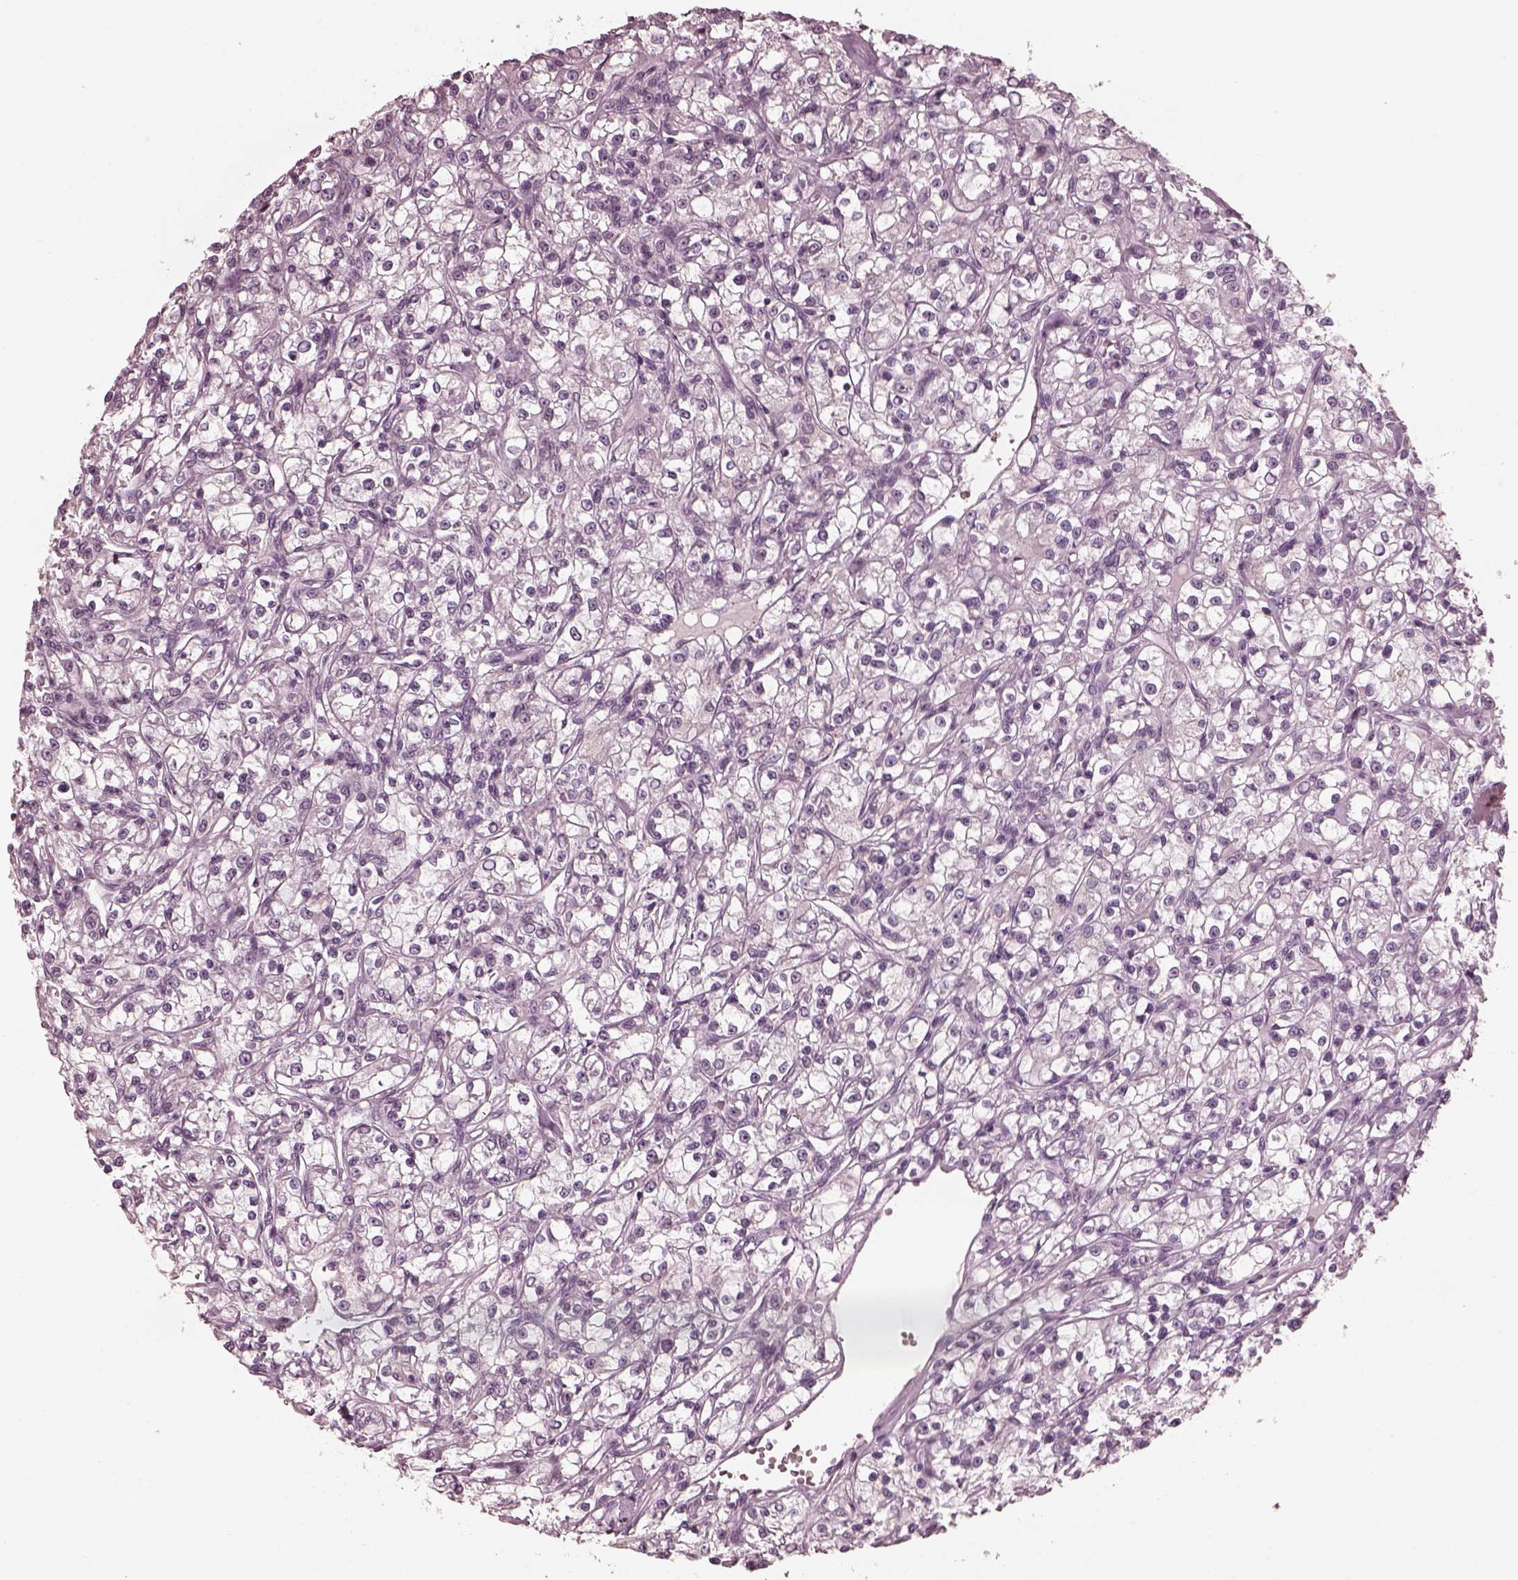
{"staining": {"intensity": "negative", "quantity": "none", "location": "none"}, "tissue": "renal cancer", "cell_type": "Tumor cells", "image_type": "cancer", "snomed": [{"axis": "morphology", "description": "Adenocarcinoma, NOS"}, {"axis": "topography", "description": "Kidney"}], "caption": "This is a histopathology image of immunohistochemistry (IHC) staining of renal cancer, which shows no staining in tumor cells. (DAB immunohistochemistry, high magnification).", "gene": "CGA", "patient": {"sex": "female", "age": 59}}